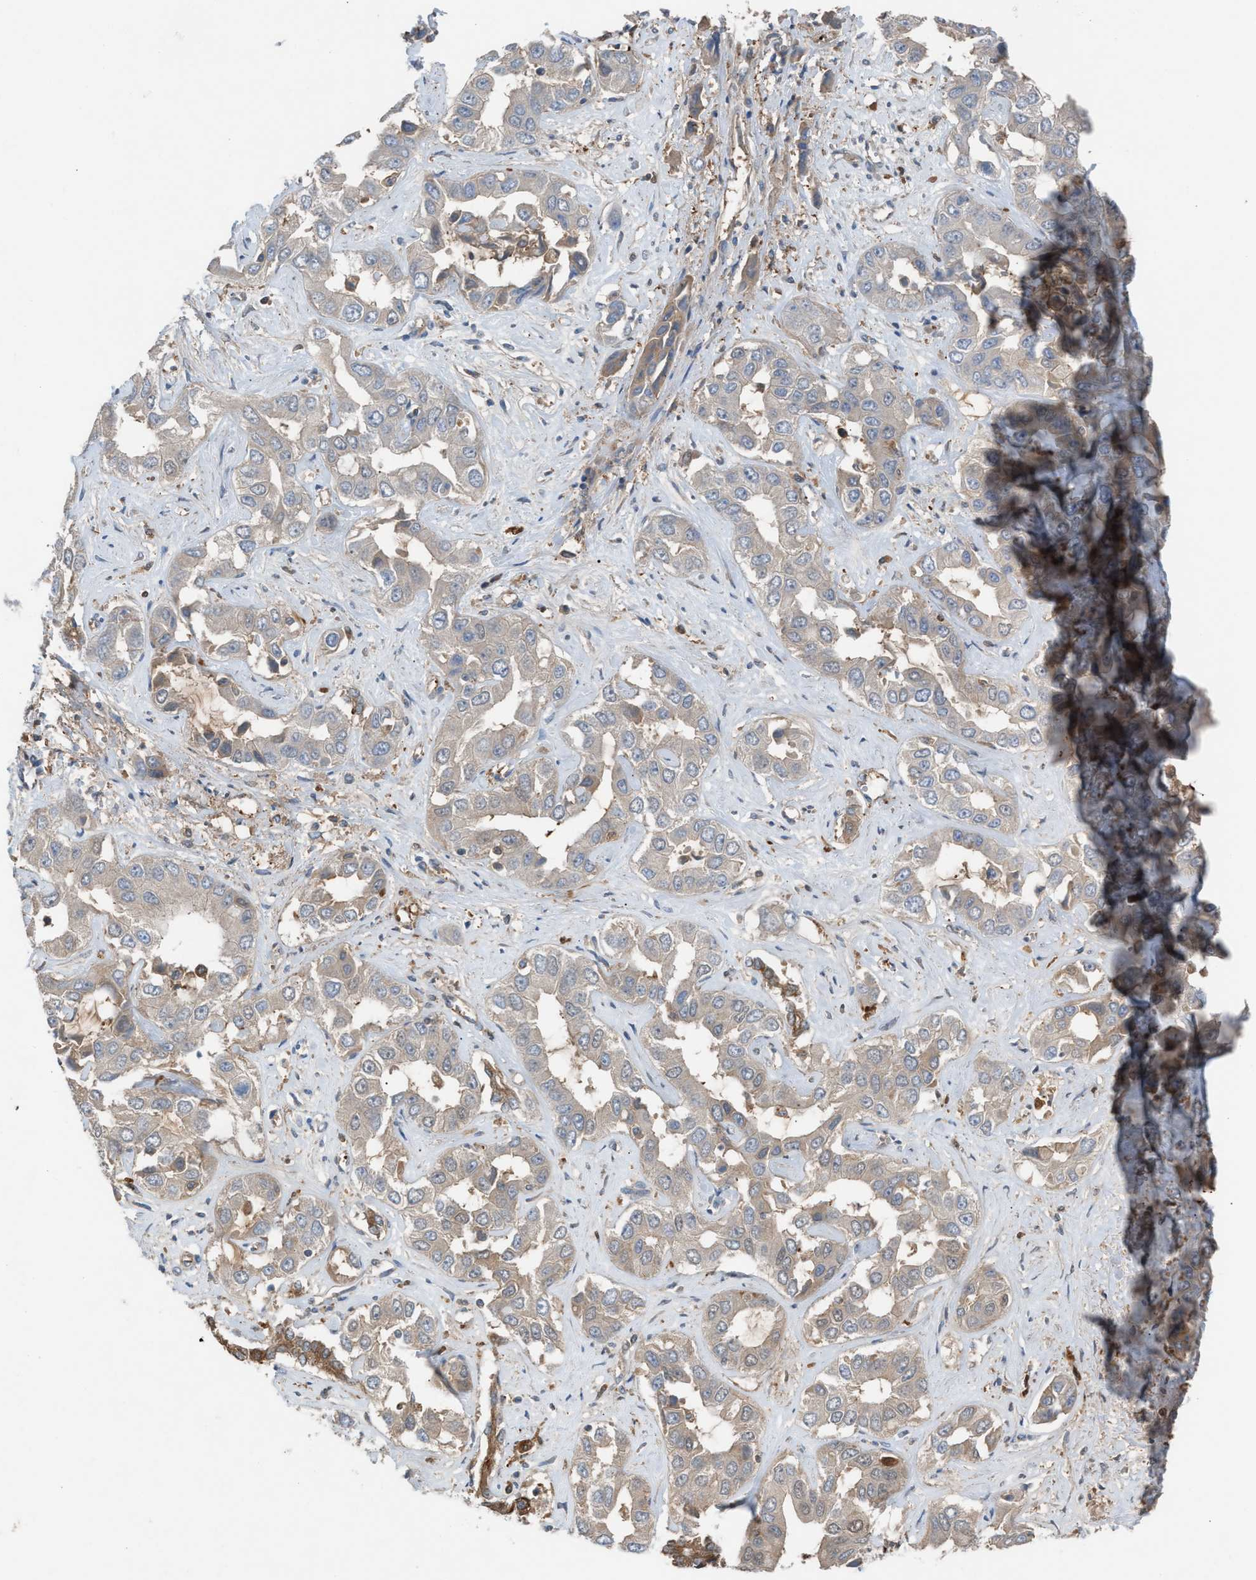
{"staining": {"intensity": "weak", "quantity": "<25%", "location": "cytoplasmic/membranous"}, "tissue": "liver cancer", "cell_type": "Tumor cells", "image_type": "cancer", "snomed": [{"axis": "morphology", "description": "Cholangiocarcinoma"}, {"axis": "topography", "description": "Liver"}], "caption": "Immunohistochemical staining of liver cancer (cholangiocarcinoma) exhibits no significant staining in tumor cells.", "gene": "TPK1", "patient": {"sex": "female", "age": 52}}